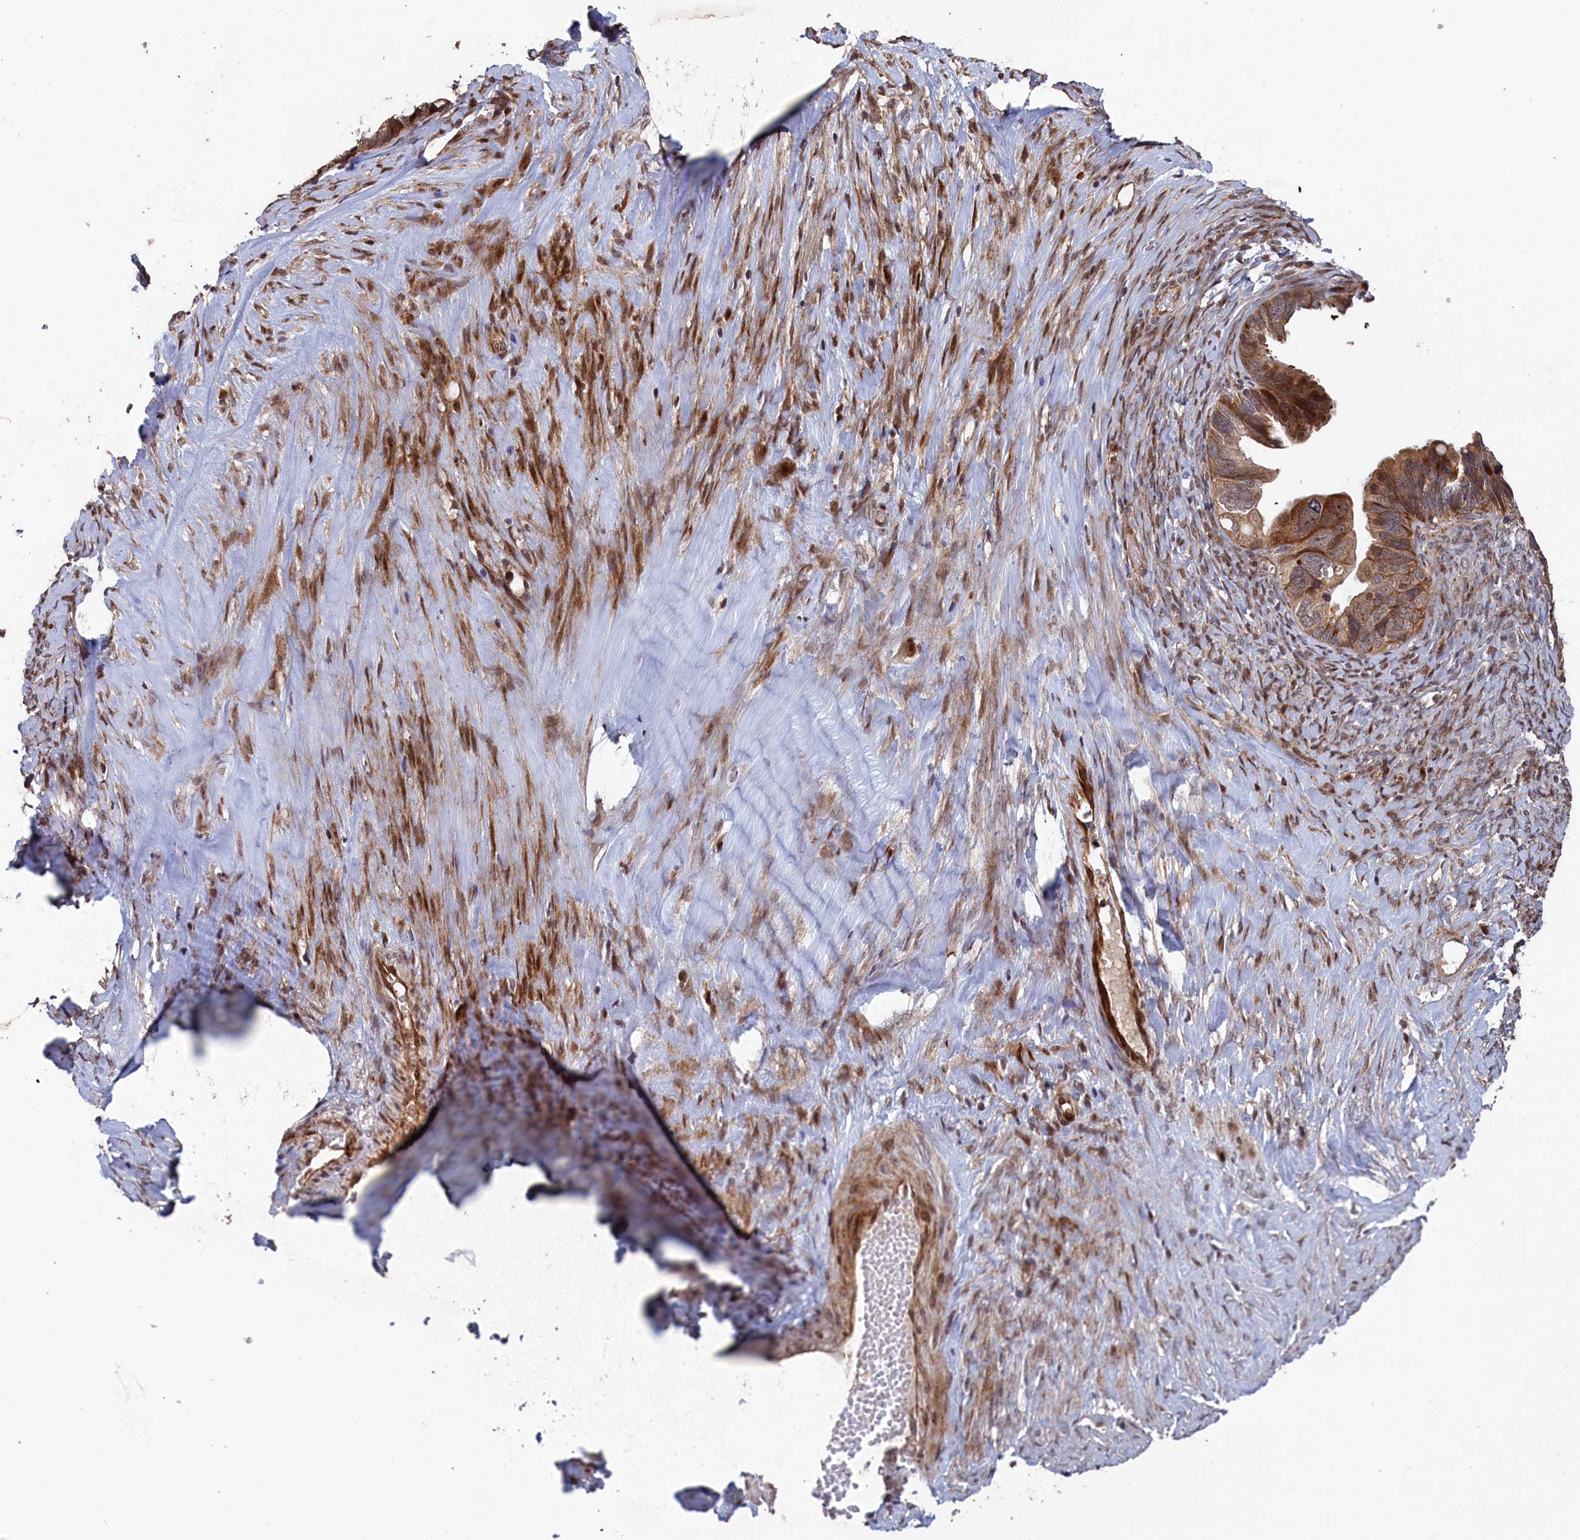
{"staining": {"intensity": "strong", "quantity": "25%-75%", "location": "cytoplasmic/membranous,nuclear"}, "tissue": "ovarian cancer", "cell_type": "Tumor cells", "image_type": "cancer", "snomed": [{"axis": "morphology", "description": "Cystadenocarcinoma, serous, NOS"}, {"axis": "topography", "description": "Ovary"}], "caption": "Immunohistochemical staining of ovarian cancer shows strong cytoplasmic/membranous and nuclear protein expression in approximately 25%-75% of tumor cells. The protein of interest is stained brown, and the nuclei are stained in blue (DAB IHC with brightfield microscopy, high magnification).", "gene": "LSG1", "patient": {"sex": "female", "age": 56}}